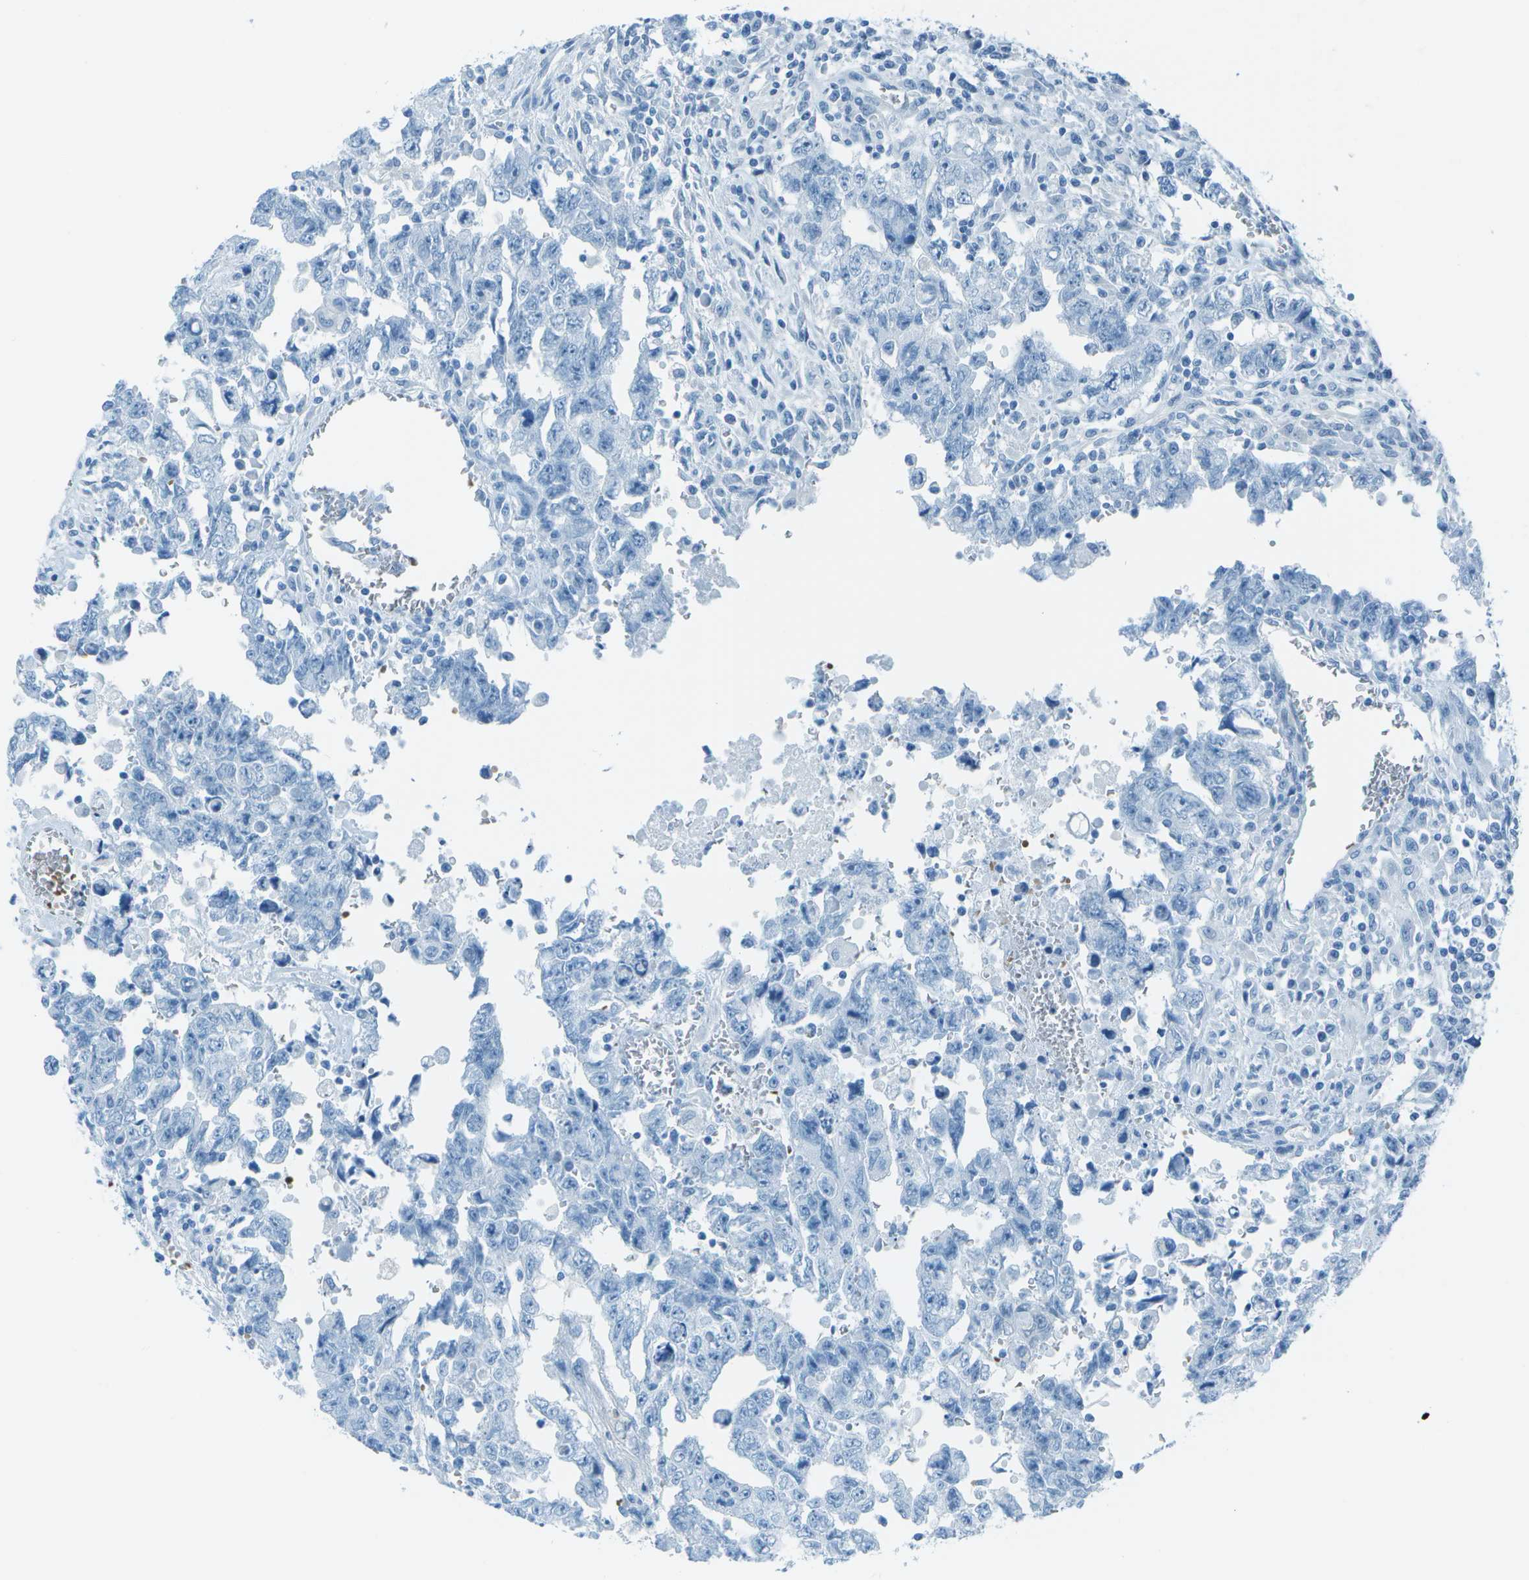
{"staining": {"intensity": "negative", "quantity": "none", "location": "none"}, "tissue": "testis cancer", "cell_type": "Tumor cells", "image_type": "cancer", "snomed": [{"axis": "morphology", "description": "Carcinoma, Embryonal, NOS"}, {"axis": "topography", "description": "Testis"}], "caption": "An immunohistochemistry histopathology image of testis cancer is shown. There is no staining in tumor cells of testis cancer.", "gene": "ASL", "patient": {"sex": "male", "age": 28}}